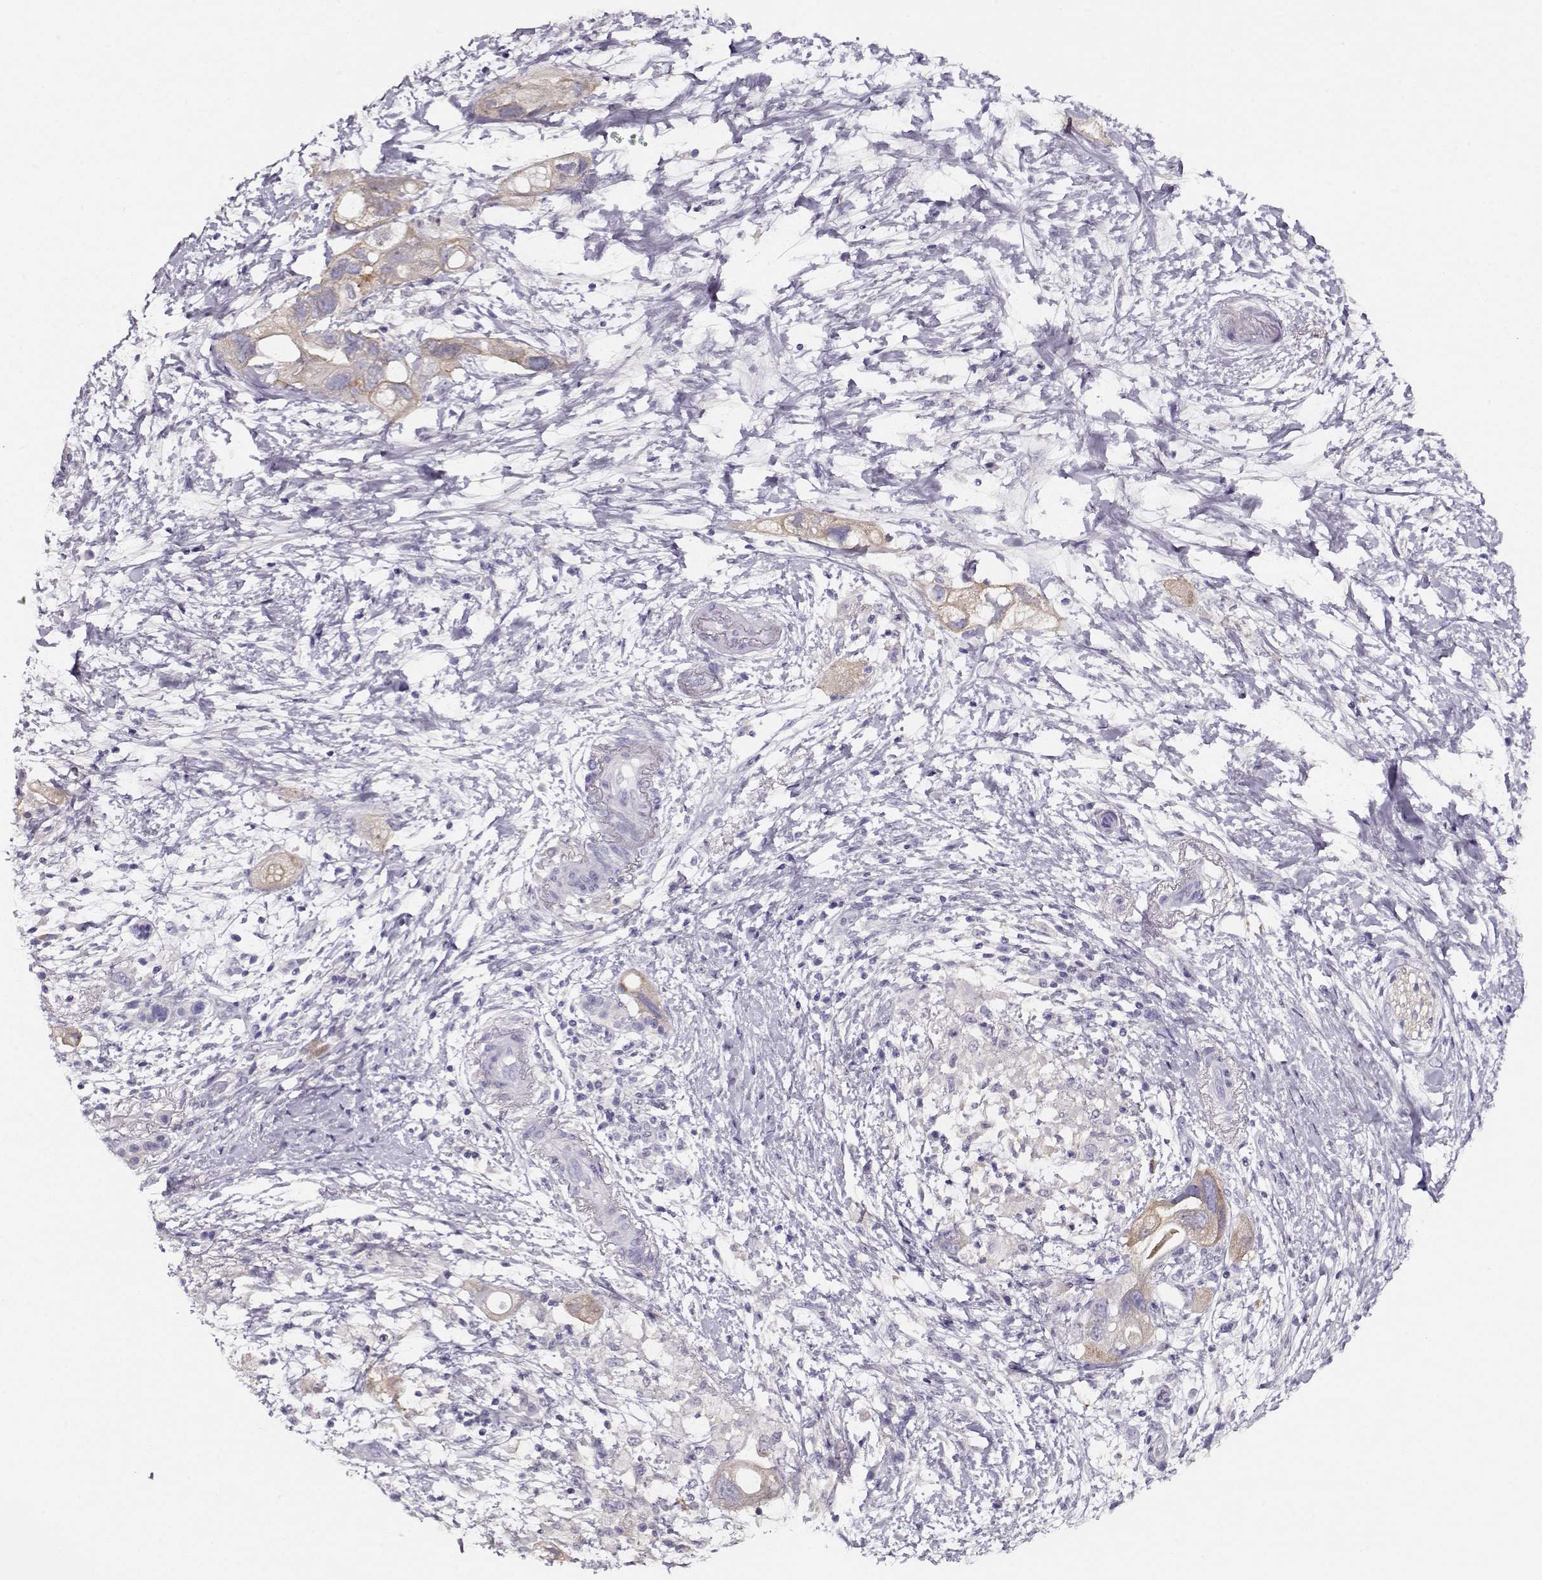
{"staining": {"intensity": "weak", "quantity": ">75%", "location": "cytoplasmic/membranous"}, "tissue": "pancreatic cancer", "cell_type": "Tumor cells", "image_type": "cancer", "snomed": [{"axis": "morphology", "description": "Adenocarcinoma, NOS"}, {"axis": "topography", "description": "Pancreas"}], "caption": "Immunohistochemical staining of pancreatic cancer (adenocarcinoma) demonstrates low levels of weak cytoplasmic/membranous protein expression in approximately >75% of tumor cells.", "gene": "NDRG4", "patient": {"sex": "female", "age": 72}}